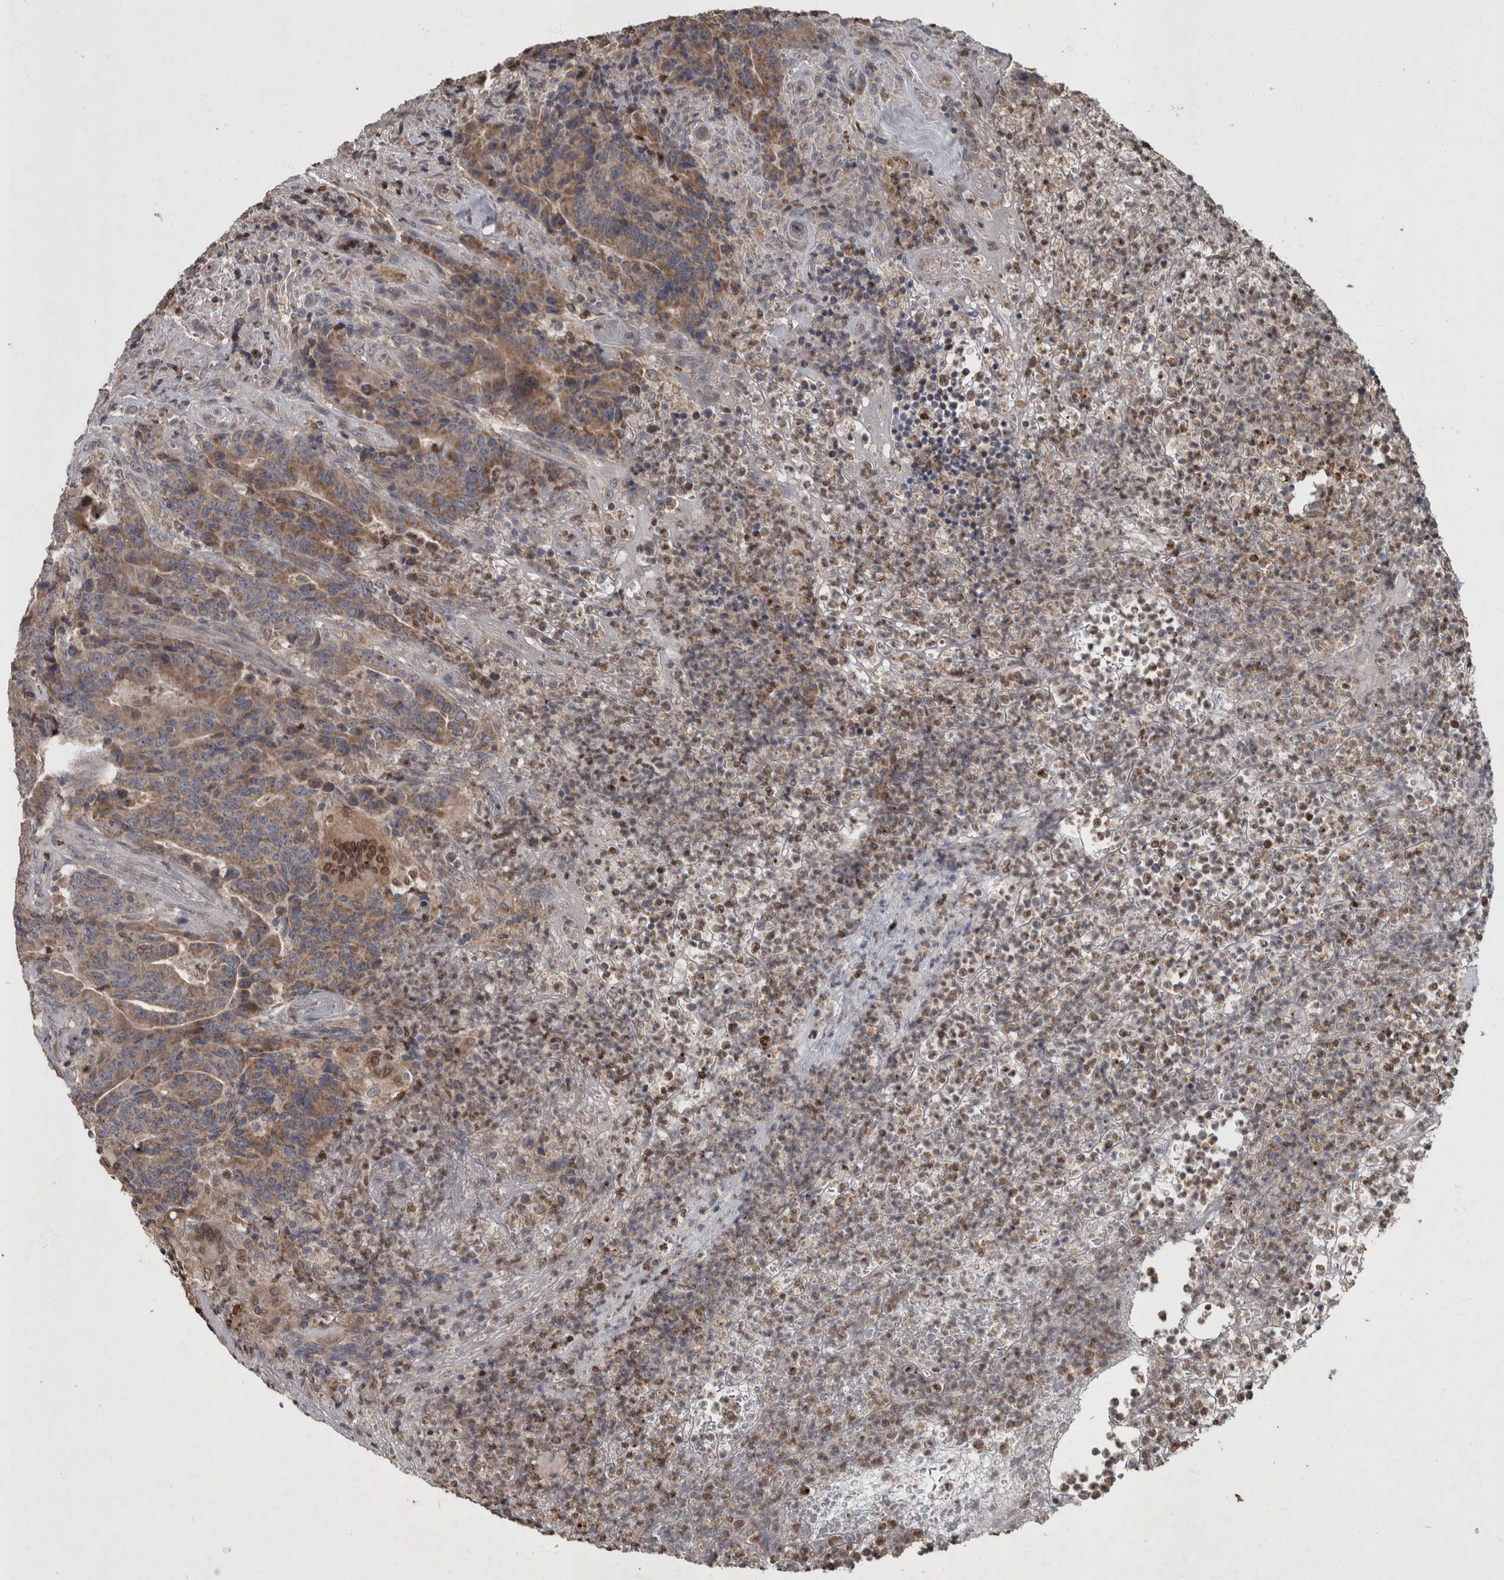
{"staining": {"intensity": "weak", "quantity": ">75%", "location": "cytoplasmic/membranous"}, "tissue": "colorectal cancer", "cell_type": "Tumor cells", "image_type": "cancer", "snomed": [{"axis": "morphology", "description": "Normal tissue, NOS"}, {"axis": "morphology", "description": "Adenocarcinoma, NOS"}, {"axis": "topography", "description": "Colon"}], "caption": "Colorectal adenocarcinoma stained for a protein (brown) shows weak cytoplasmic/membranous positive staining in approximately >75% of tumor cells.", "gene": "PPP1R3C", "patient": {"sex": "female", "age": 75}}